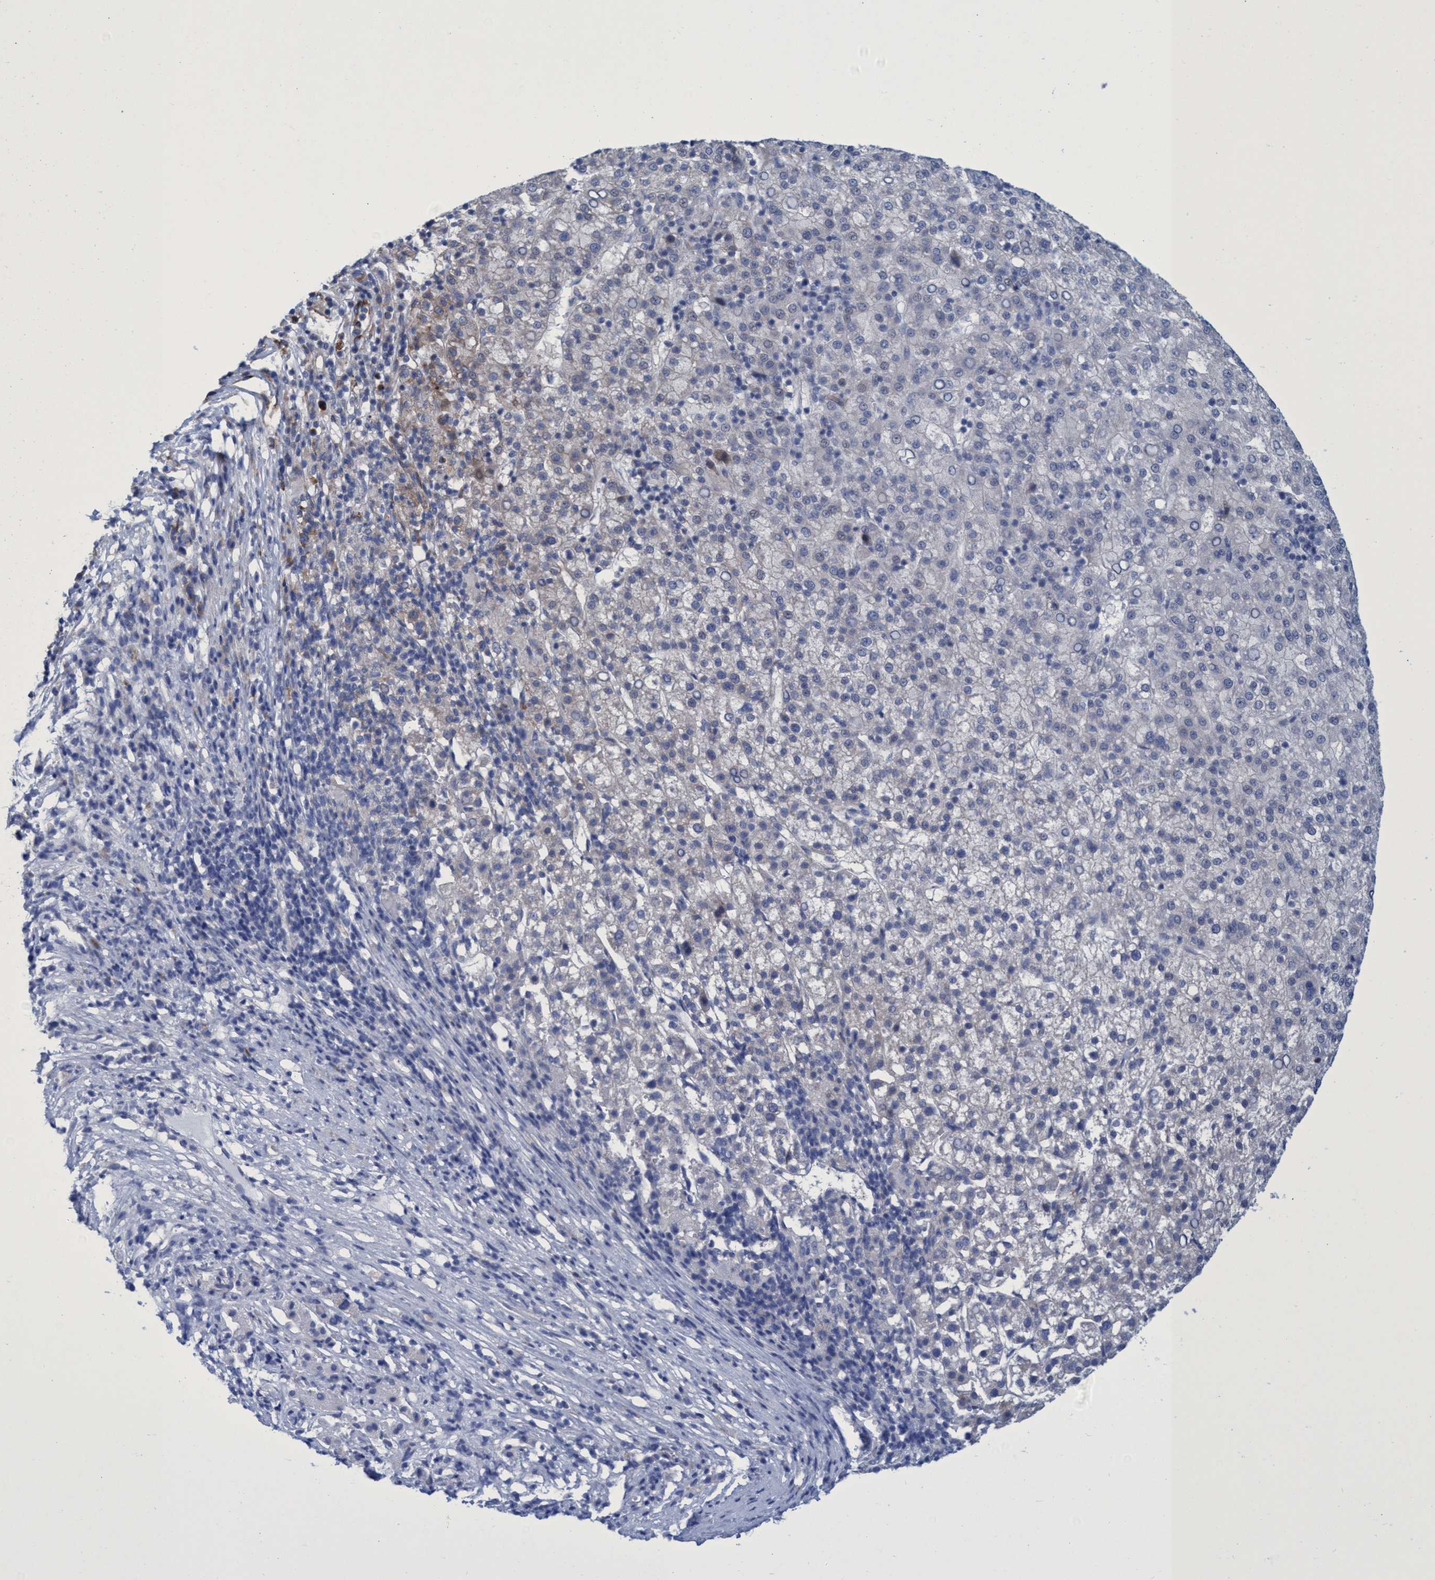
{"staining": {"intensity": "negative", "quantity": "none", "location": "none"}, "tissue": "liver cancer", "cell_type": "Tumor cells", "image_type": "cancer", "snomed": [{"axis": "morphology", "description": "Carcinoma, Hepatocellular, NOS"}, {"axis": "topography", "description": "Liver"}], "caption": "This is an immunohistochemistry micrograph of liver cancer (hepatocellular carcinoma). There is no expression in tumor cells.", "gene": "R3HCC1", "patient": {"sex": "female", "age": 58}}